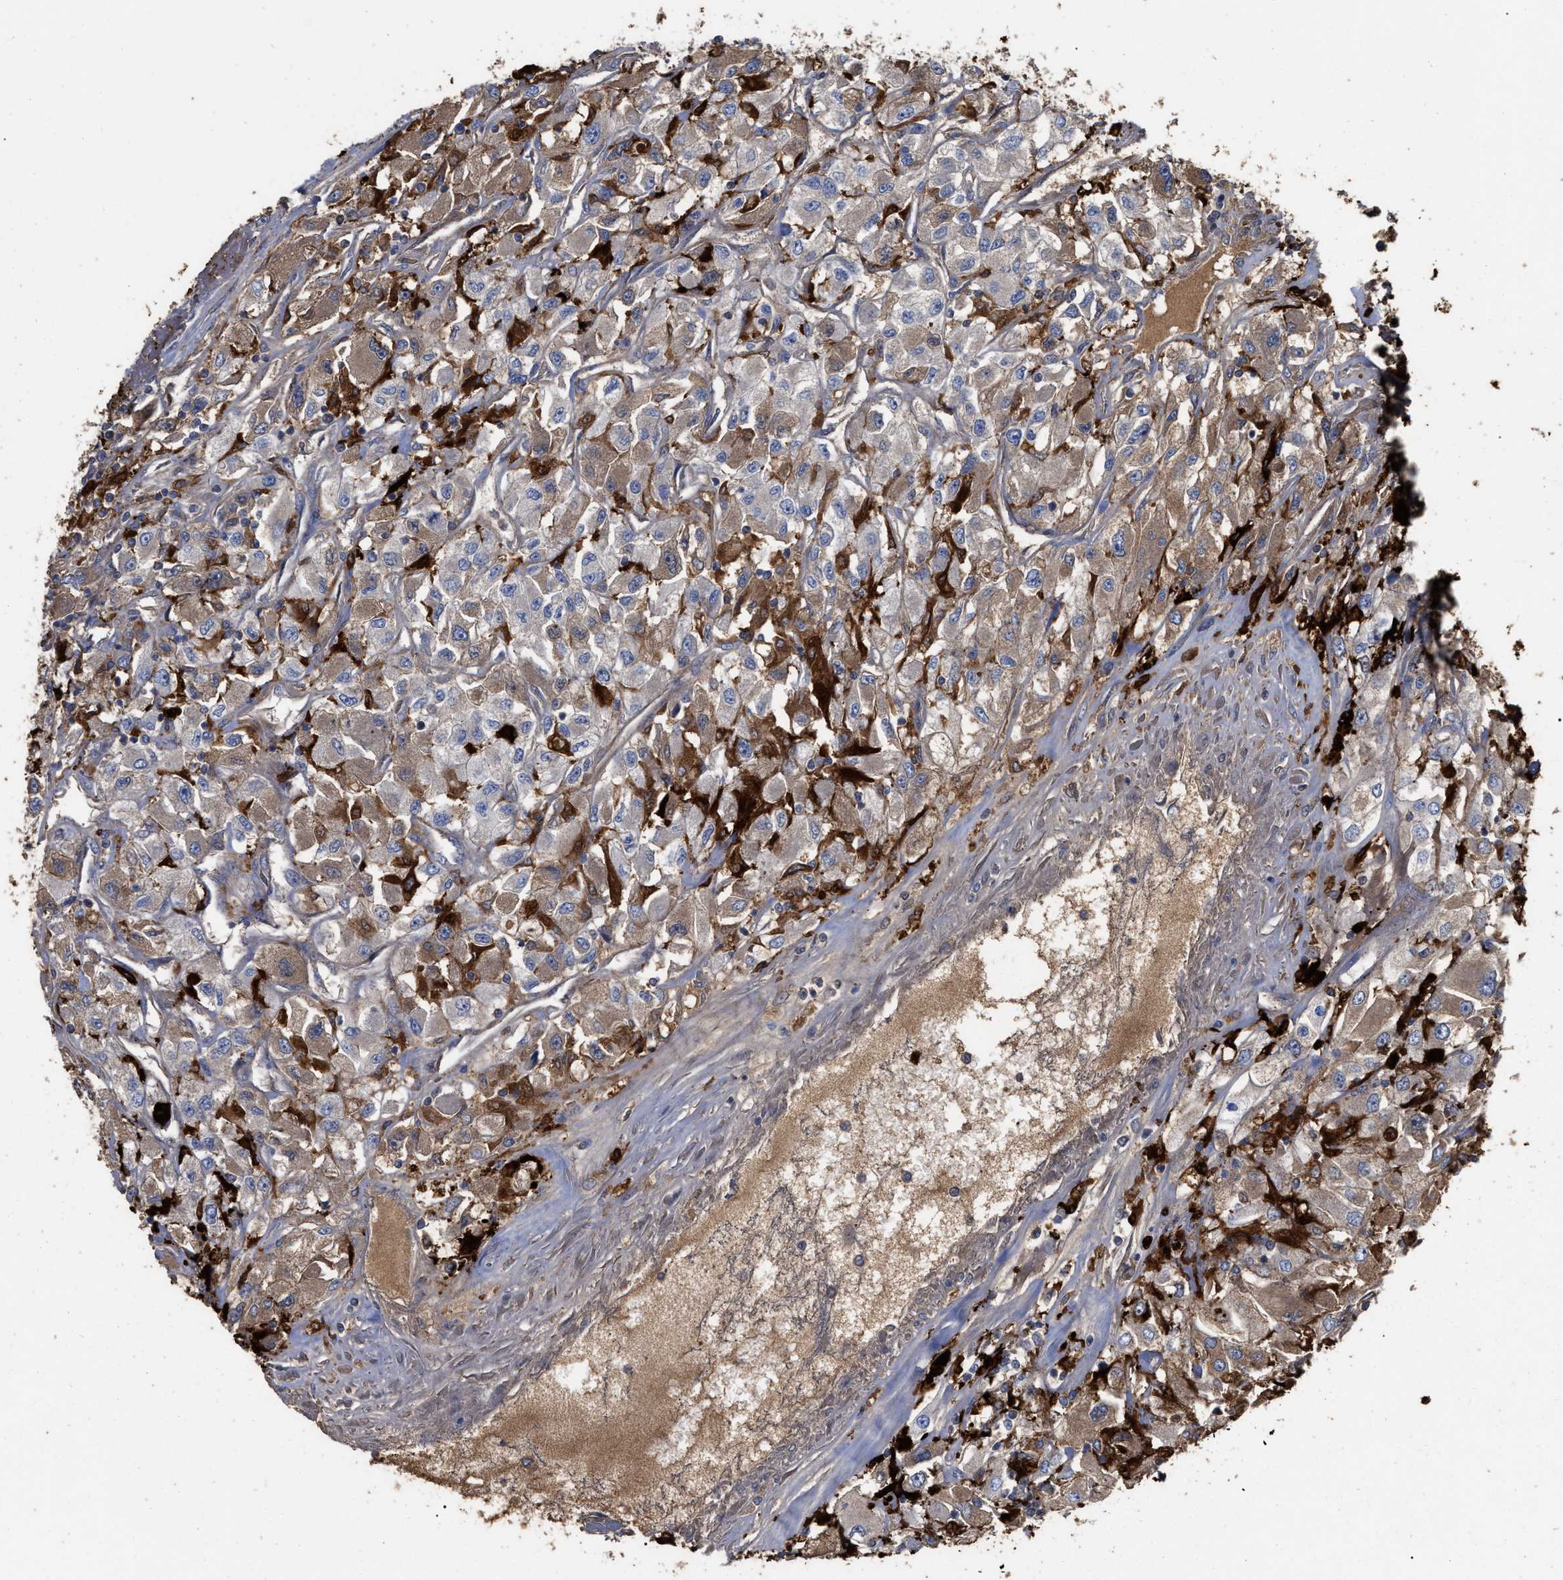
{"staining": {"intensity": "moderate", "quantity": ">75%", "location": "cytoplasmic/membranous"}, "tissue": "renal cancer", "cell_type": "Tumor cells", "image_type": "cancer", "snomed": [{"axis": "morphology", "description": "Adenocarcinoma, NOS"}, {"axis": "topography", "description": "Kidney"}], "caption": "This image reveals immunohistochemistry staining of renal cancer (adenocarcinoma), with medium moderate cytoplasmic/membranous expression in about >75% of tumor cells.", "gene": "GPR179", "patient": {"sex": "female", "age": 52}}